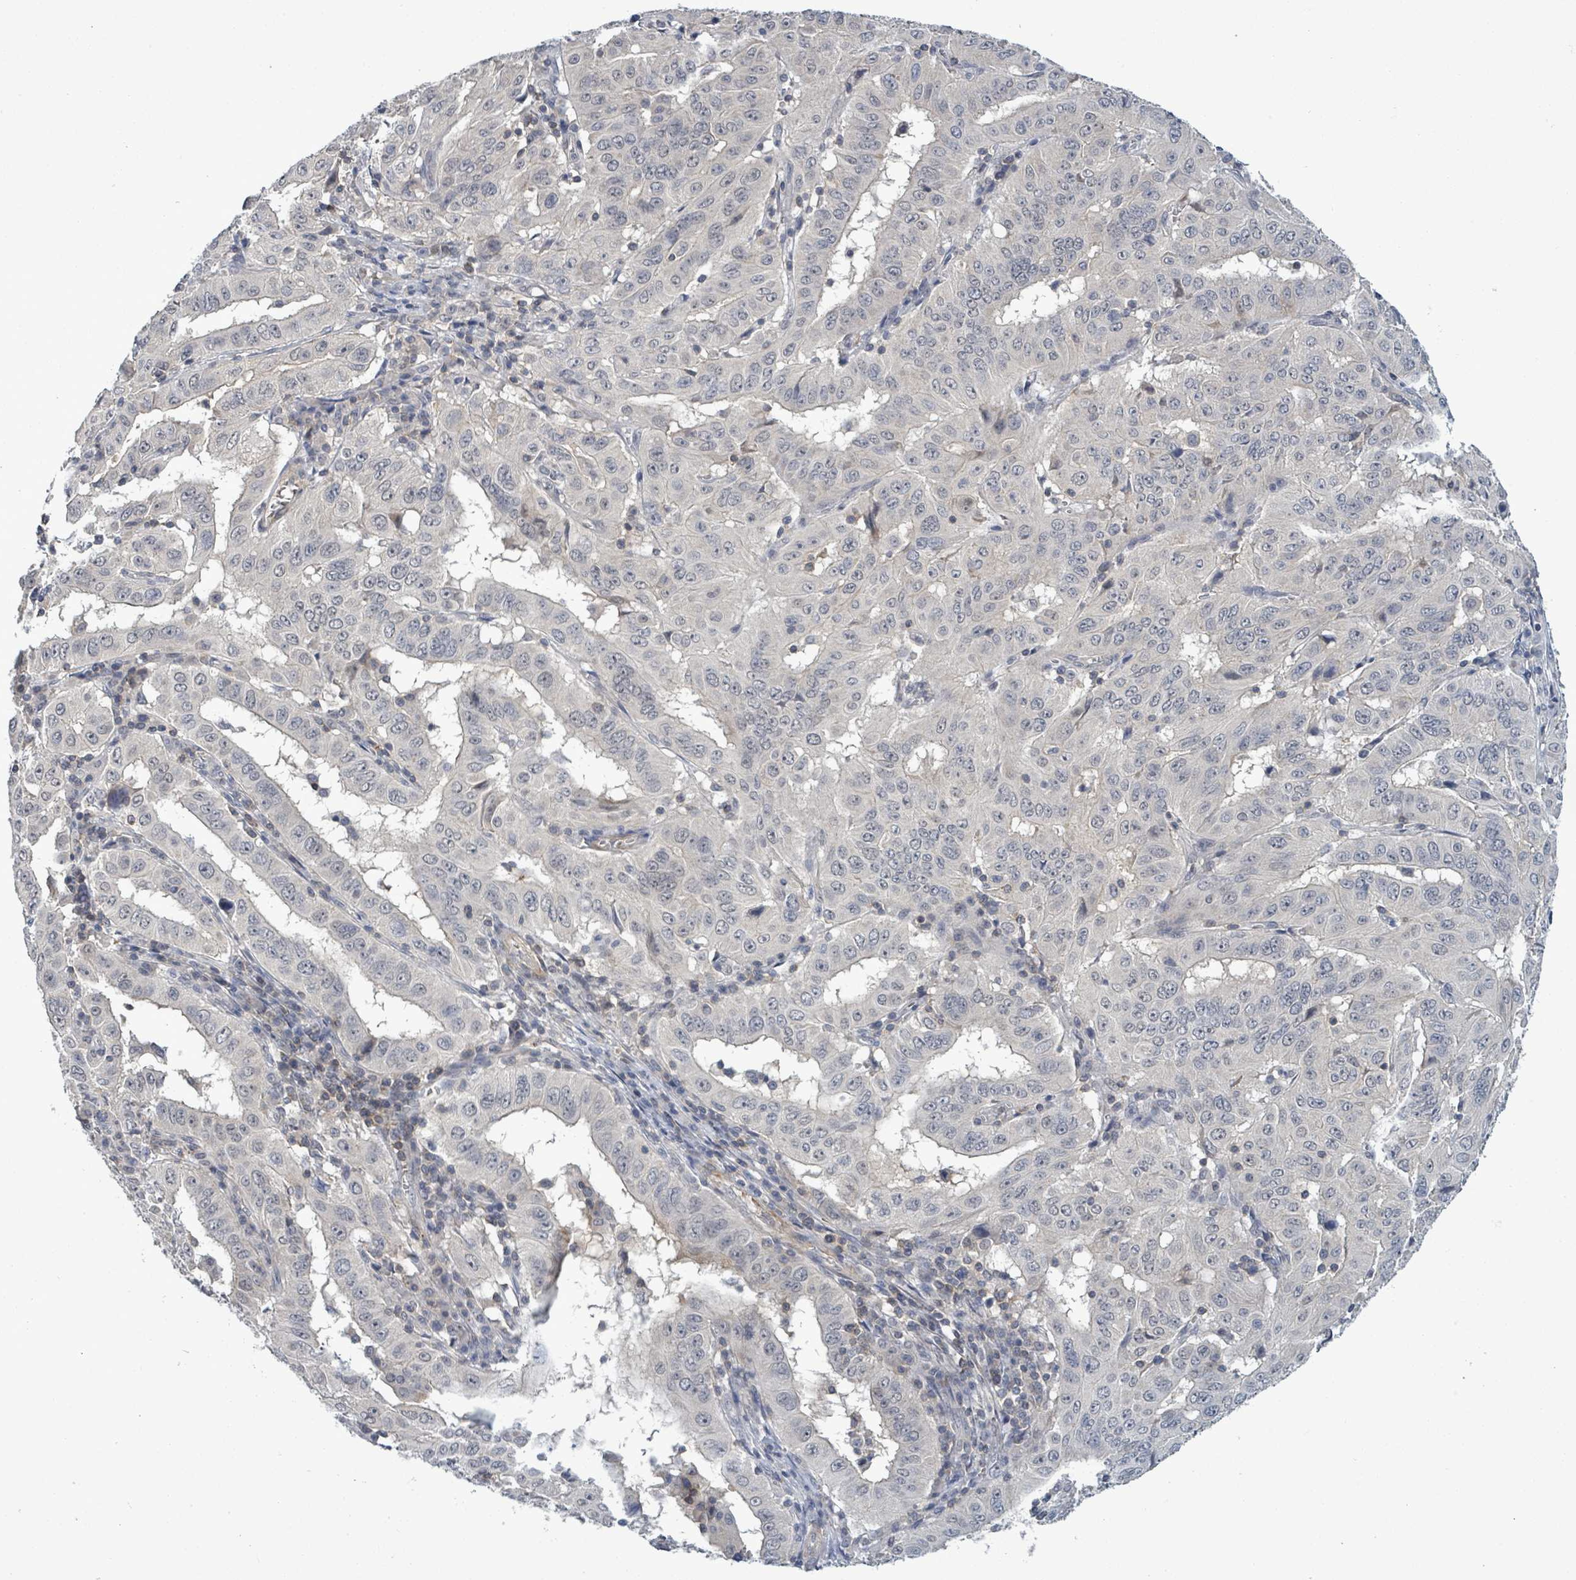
{"staining": {"intensity": "negative", "quantity": "none", "location": "none"}, "tissue": "pancreatic cancer", "cell_type": "Tumor cells", "image_type": "cancer", "snomed": [{"axis": "morphology", "description": "Adenocarcinoma, NOS"}, {"axis": "topography", "description": "Pancreas"}], "caption": "High magnification brightfield microscopy of pancreatic cancer (adenocarcinoma) stained with DAB (3,3'-diaminobenzidine) (brown) and counterstained with hematoxylin (blue): tumor cells show no significant expression. Brightfield microscopy of immunohistochemistry (IHC) stained with DAB (brown) and hematoxylin (blue), captured at high magnification.", "gene": "AMMECR1", "patient": {"sex": "male", "age": 63}}